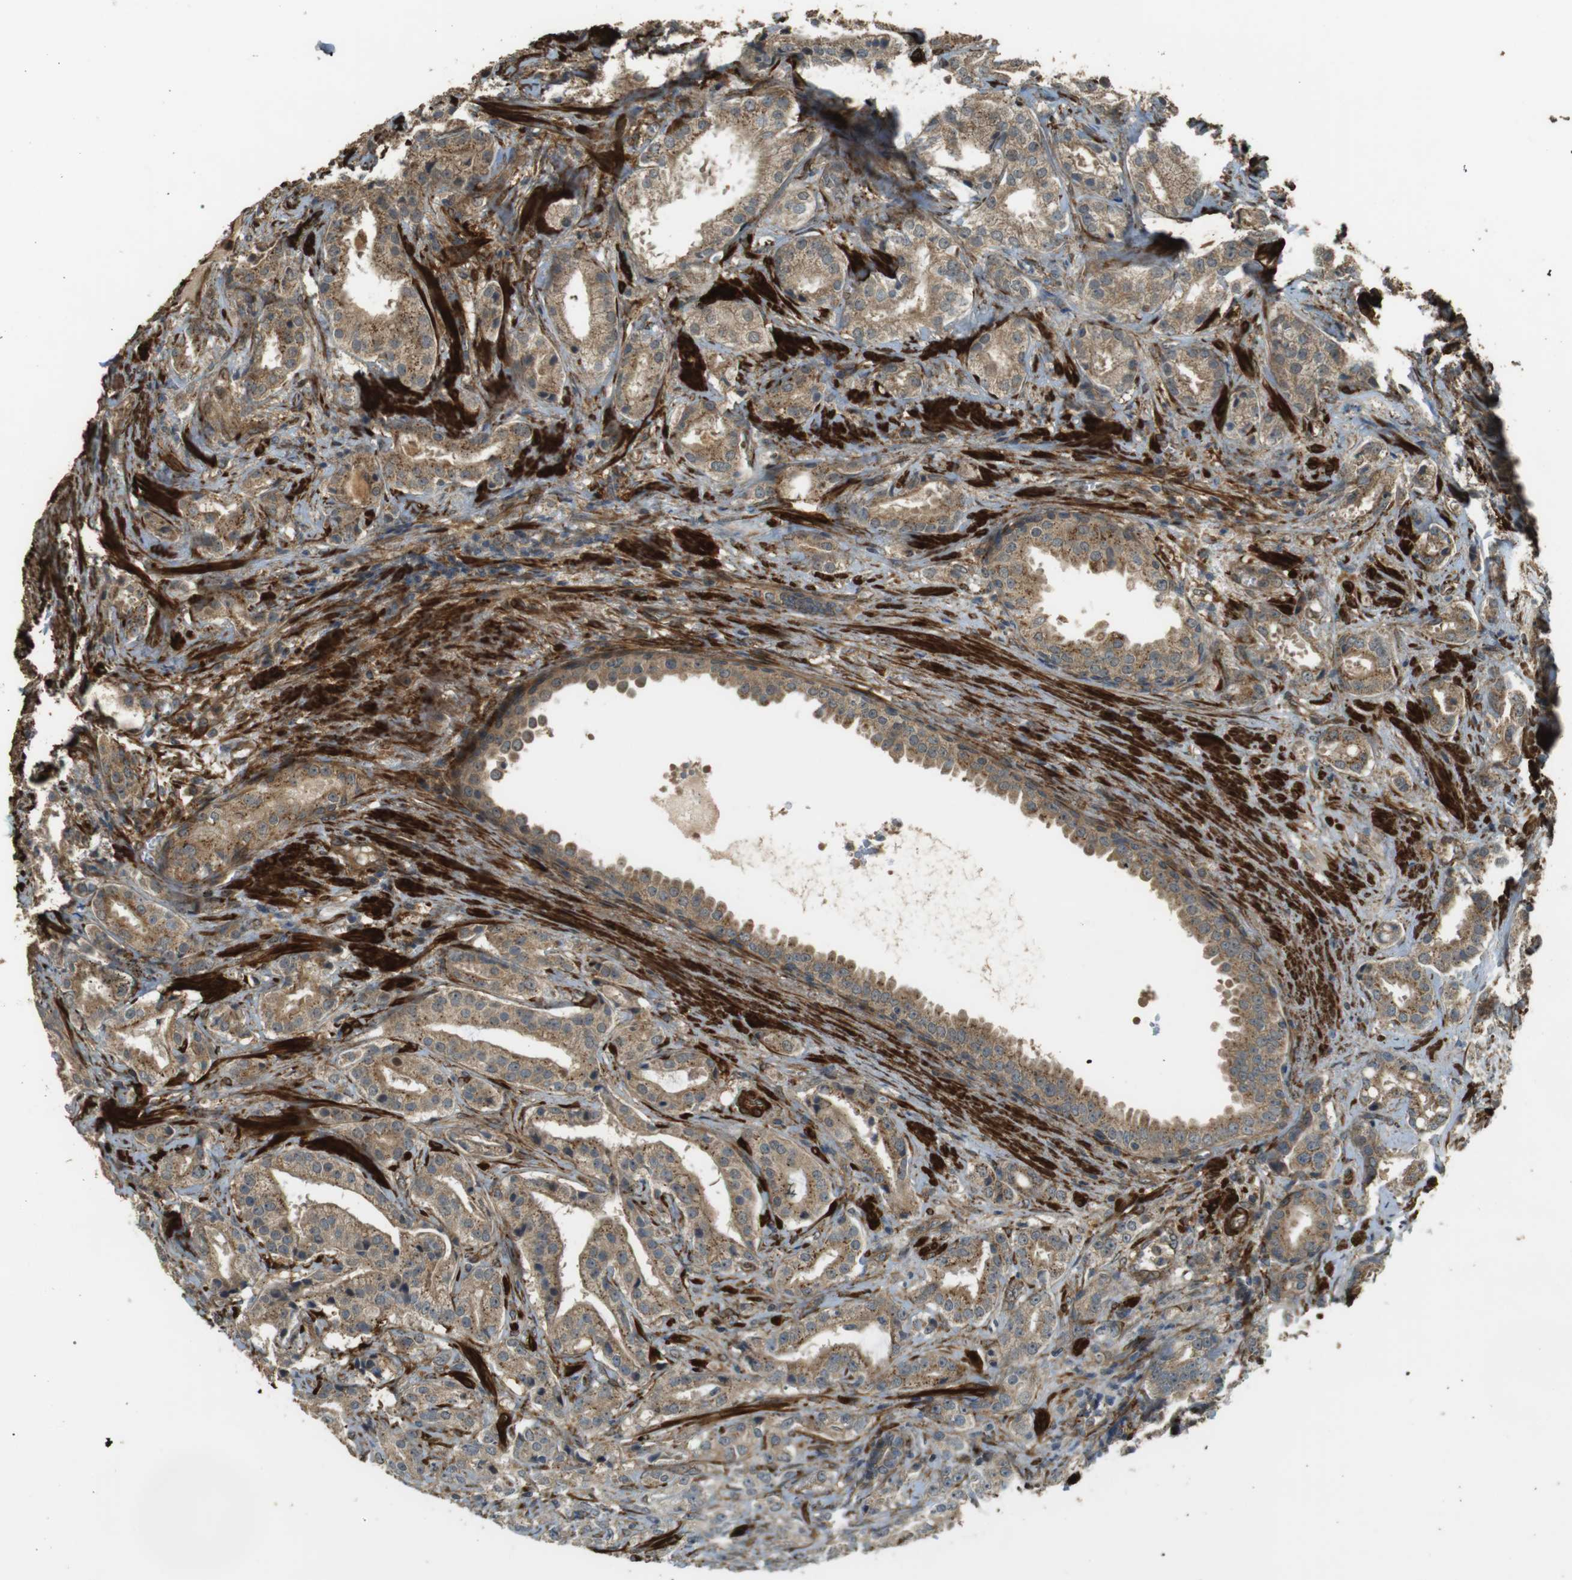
{"staining": {"intensity": "weak", "quantity": ">75%", "location": "cytoplasmic/membranous"}, "tissue": "prostate cancer", "cell_type": "Tumor cells", "image_type": "cancer", "snomed": [{"axis": "morphology", "description": "Adenocarcinoma, High grade"}, {"axis": "topography", "description": "Prostate"}], "caption": "Prostate adenocarcinoma (high-grade) tissue shows weak cytoplasmic/membranous staining in about >75% of tumor cells The protein is shown in brown color, while the nuclei are stained blue.", "gene": "MSRB3", "patient": {"sex": "male", "age": 64}}